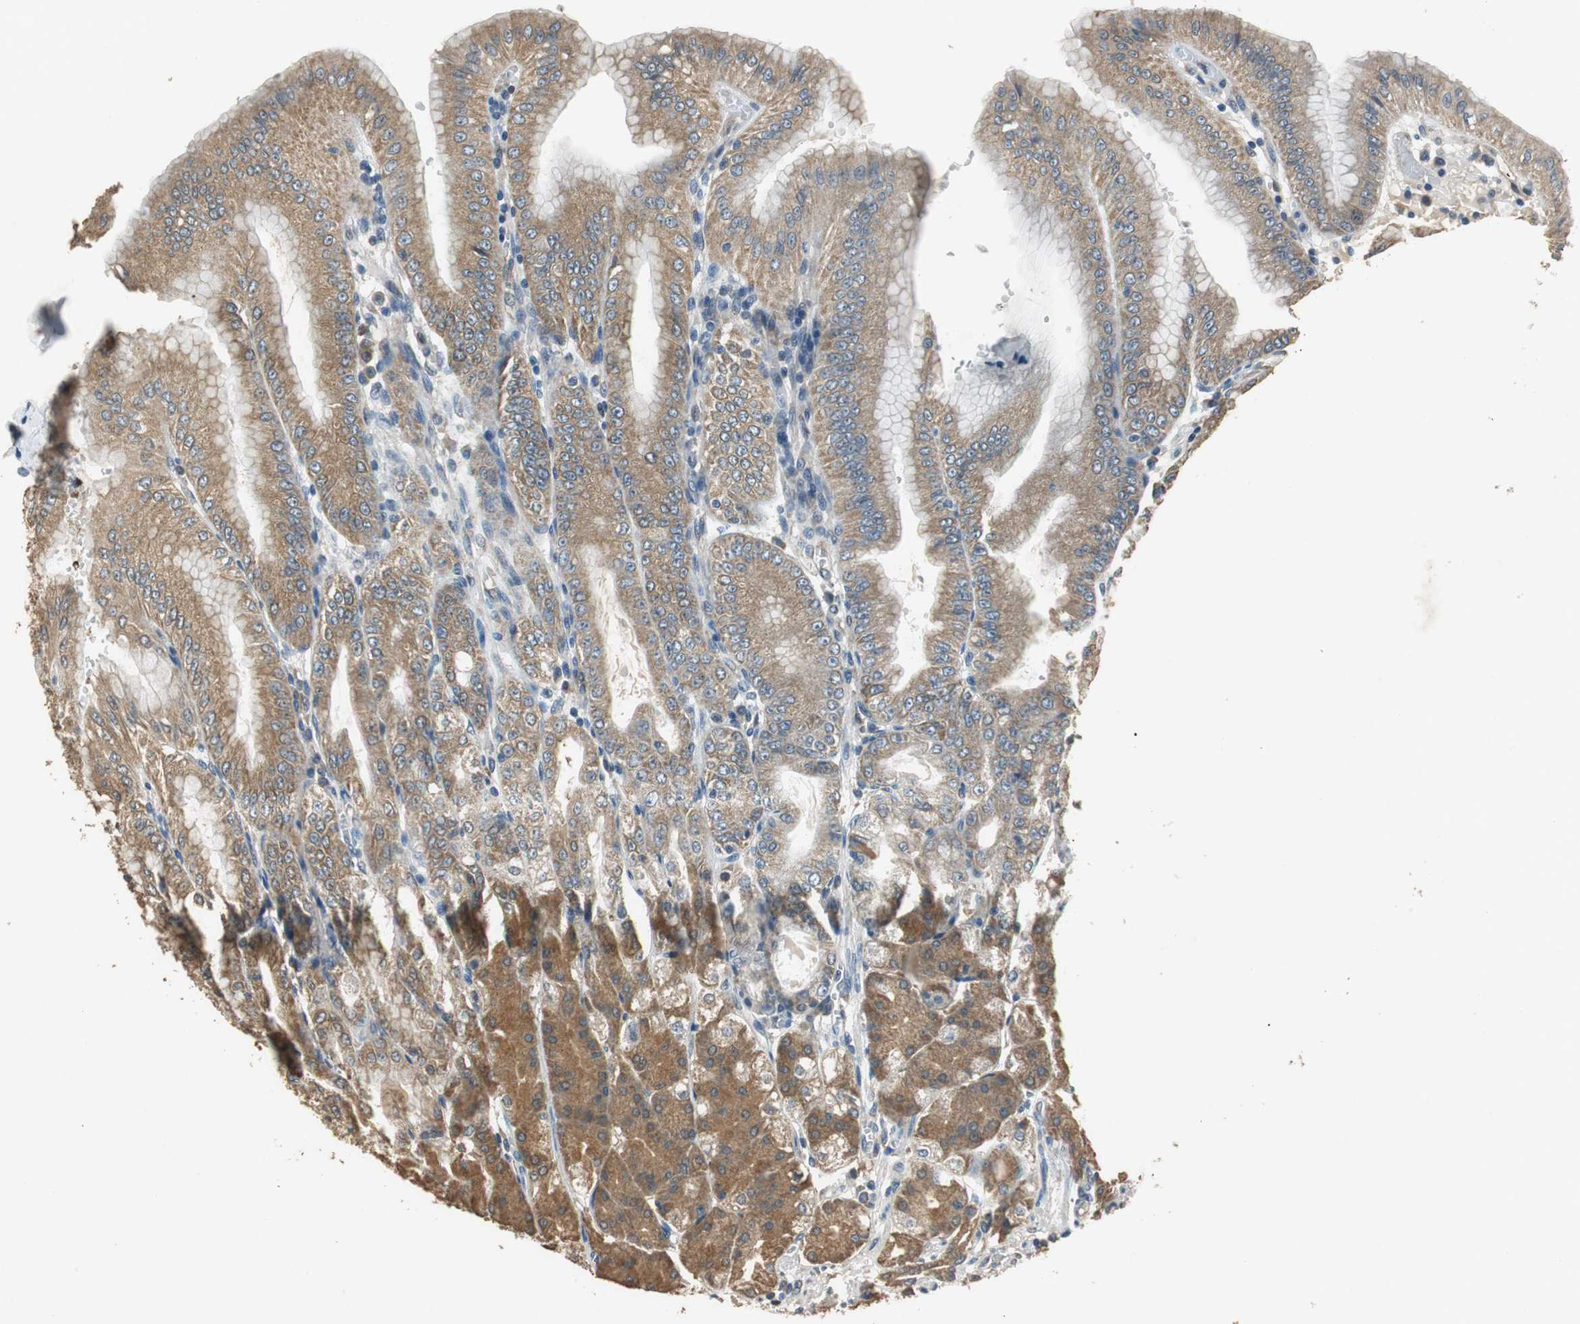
{"staining": {"intensity": "strong", "quantity": "25%-75%", "location": "cytoplasmic/membranous"}, "tissue": "stomach", "cell_type": "Glandular cells", "image_type": "normal", "snomed": [{"axis": "morphology", "description": "Normal tissue, NOS"}, {"axis": "topography", "description": "Stomach, lower"}], "caption": "Protein positivity by immunohistochemistry (IHC) shows strong cytoplasmic/membranous positivity in approximately 25%-75% of glandular cells in normal stomach.", "gene": "ALDH4A1", "patient": {"sex": "male", "age": 71}}